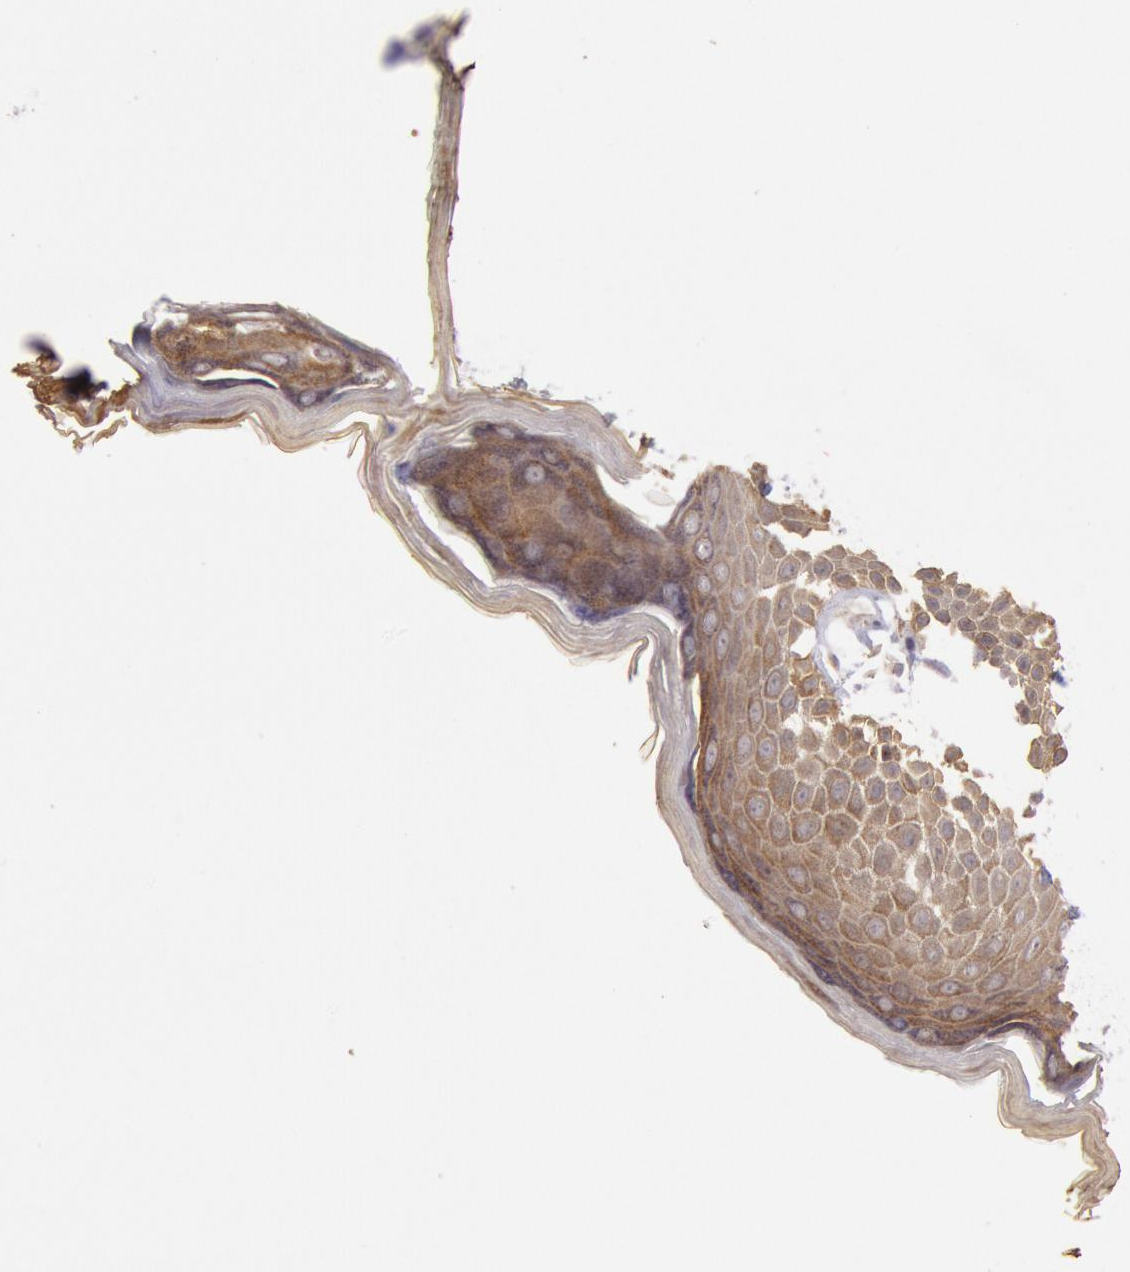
{"staining": {"intensity": "strong", "quantity": ">75%", "location": "cytoplasmic/membranous"}, "tissue": "skin", "cell_type": "Epidermal cells", "image_type": "normal", "snomed": [{"axis": "morphology", "description": "Normal tissue, NOS"}, {"axis": "topography", "description": "Anal"}], "caption": "Immunohistochemistry micrograph of normal human skin stained for a protein (brown), which demonstrates high levels of strong cytoplasmic/membranous staining in about >75% of epidermal cells.", "gene": "PLA2G6", "patient": {"sex": "female", "age": 78}}